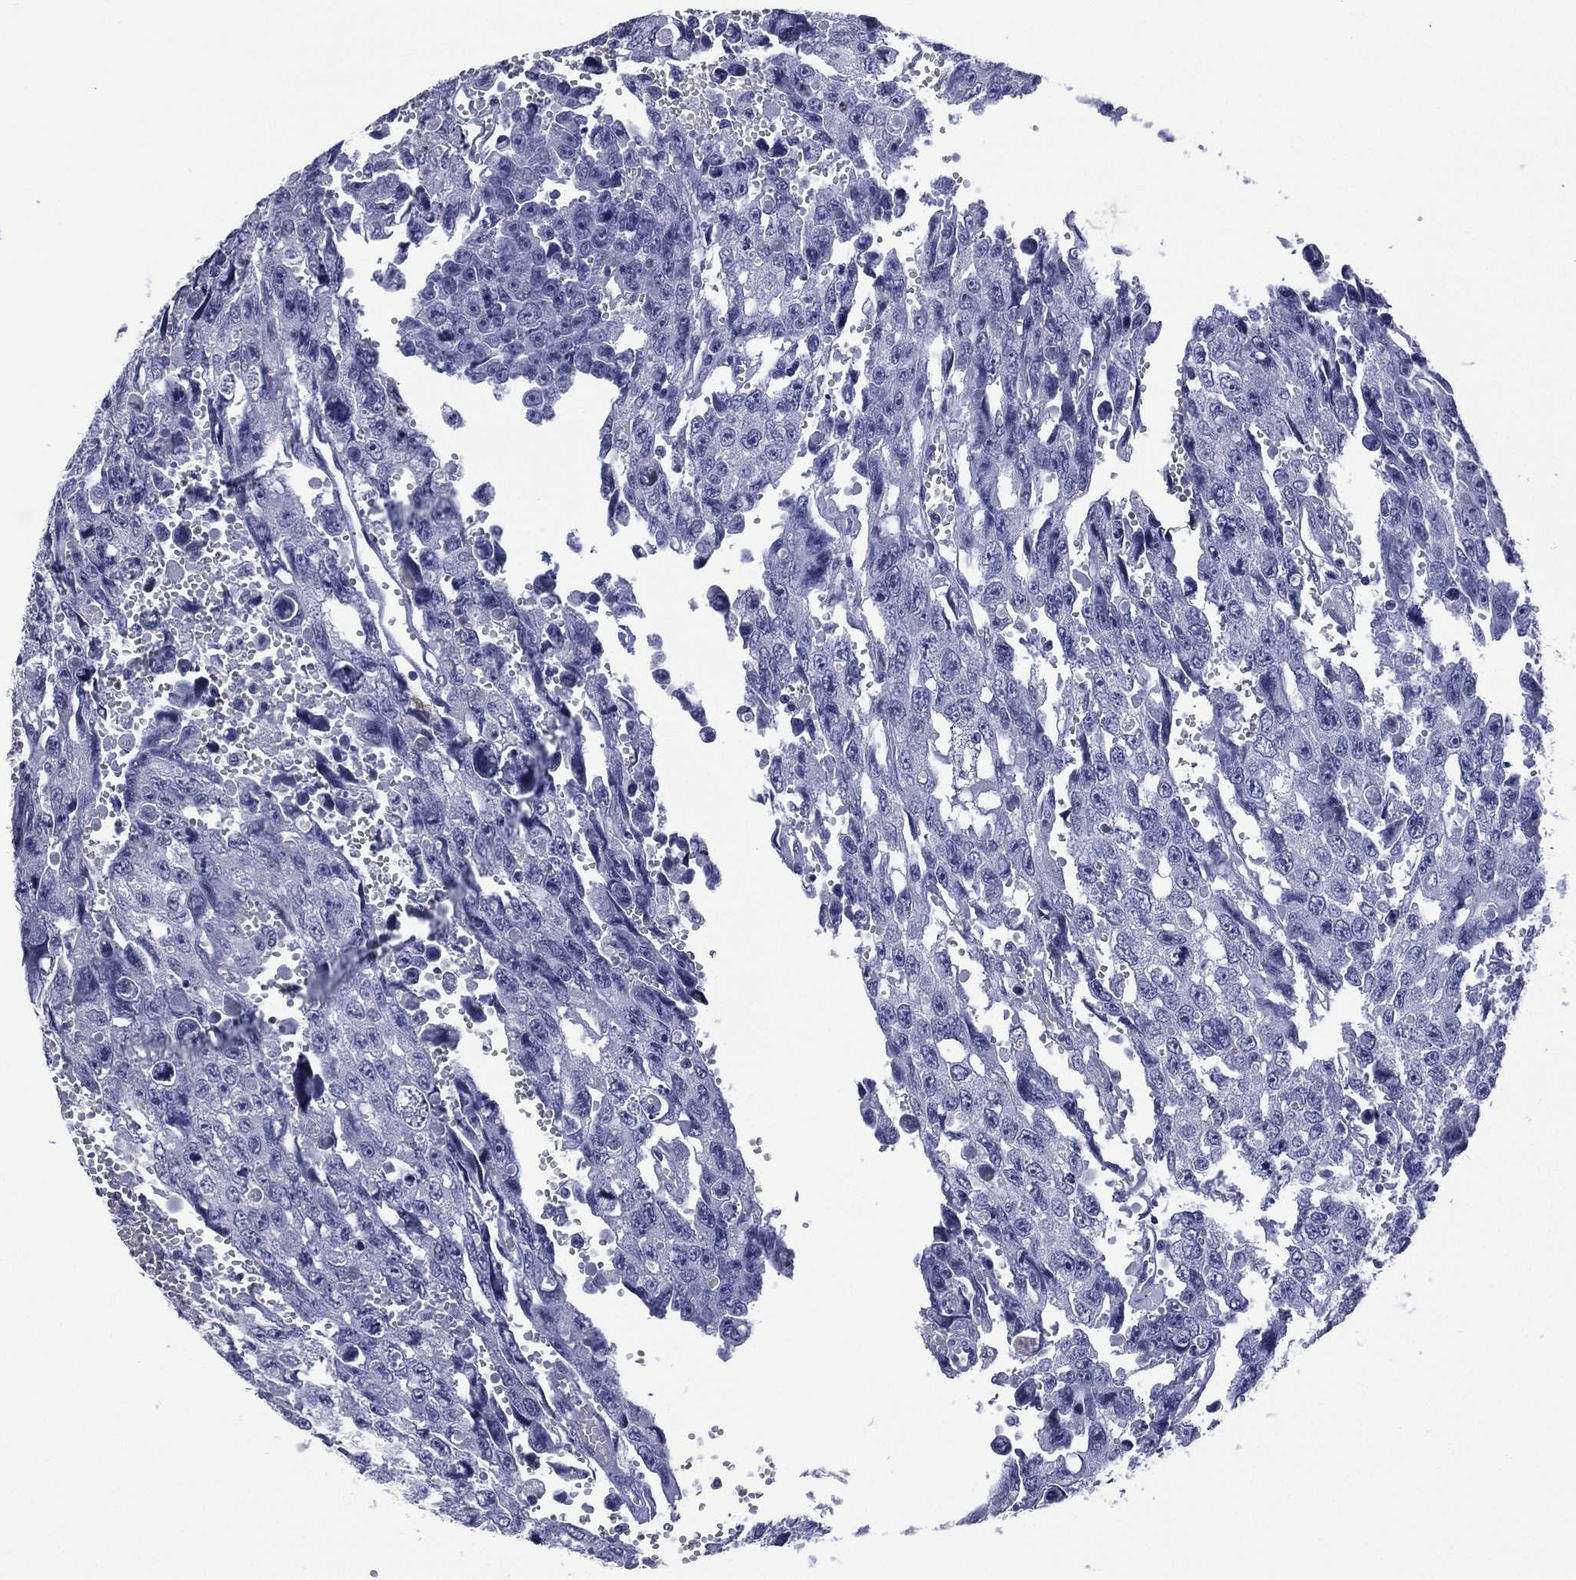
{"staining": {"intensity": "negative", "quantity": "none", "location": "none"}, "tissue": "testis cancer", "cell_type": "Tumor cells", "image_type": "cancer", "snomed": [{"axis": "morphology", "description": "Seminoma, NOS"}, {"axis": "topography", "description": "Testis"}], "caption": "DAB (3,3'-diaminobenzidine) immunohistochemical staining of human testis seminoma displays no significant expression in tumor cells.", "gene": "SSX1", "patient": {"sex": "male", "age": 26}}